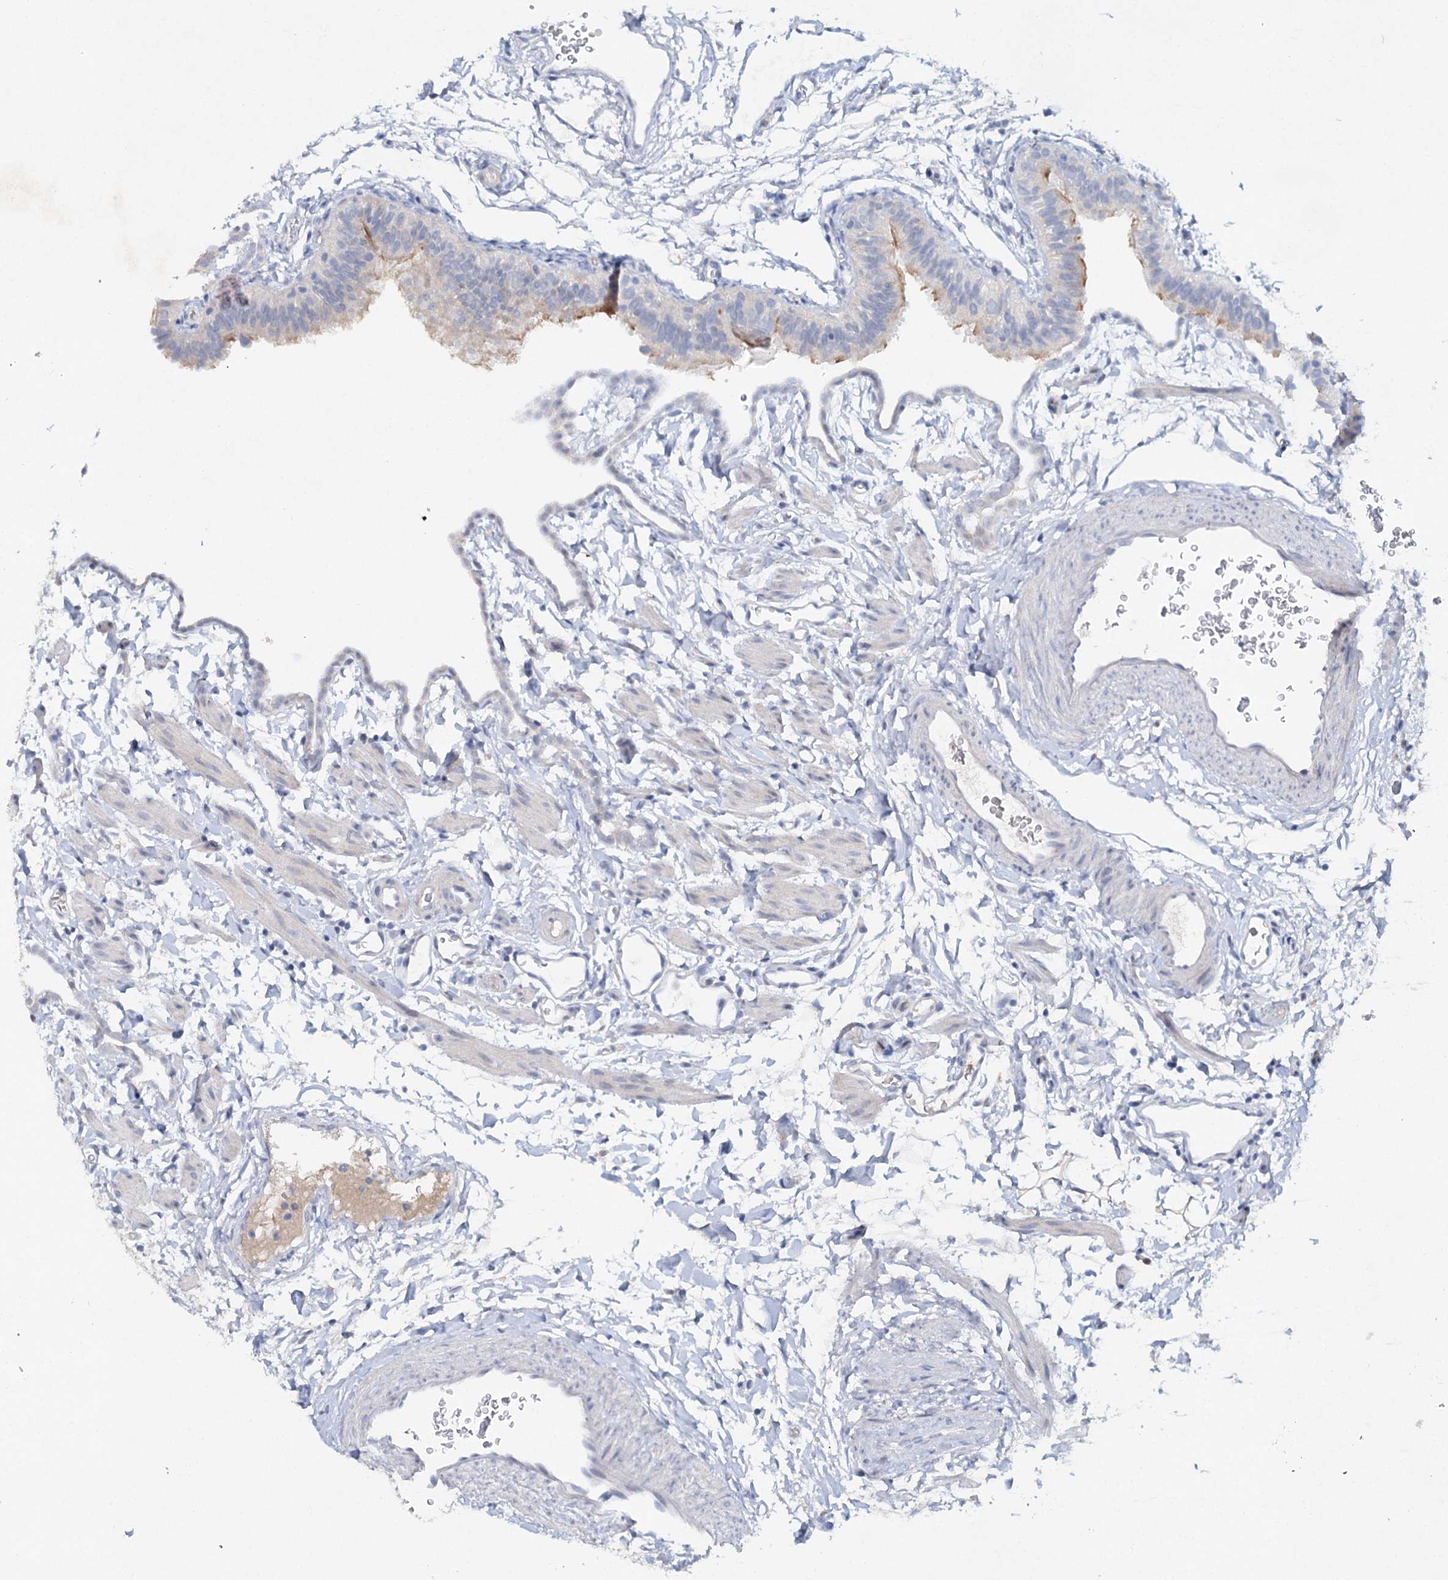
{"staining": {"intensity": "moderate", "quantity": "25%-75%", "location": "cytoplasmic/membranous"}, "tissue": "fallopian tube", "cell_type": "Glandular cells", "image_type": "normal", "snomed": [{"axis": "morphology", "description": "Normal tissue, NOS"}, {"axis": "topography", "description": "Fallopian tube"}], "caption": "Immunohistochemistry (IHC) image of unremarkable fallopian tube: fallopian tube stained using immunohistochemistry shows medium levels of moderate protein expression localized specifically in the cytoplasmic/membranous of glandular cells, appearing as a cytoplasmic/membranous brown color.", "gene": "RFX6", "patient": {"sex": "female", "age": 35}}